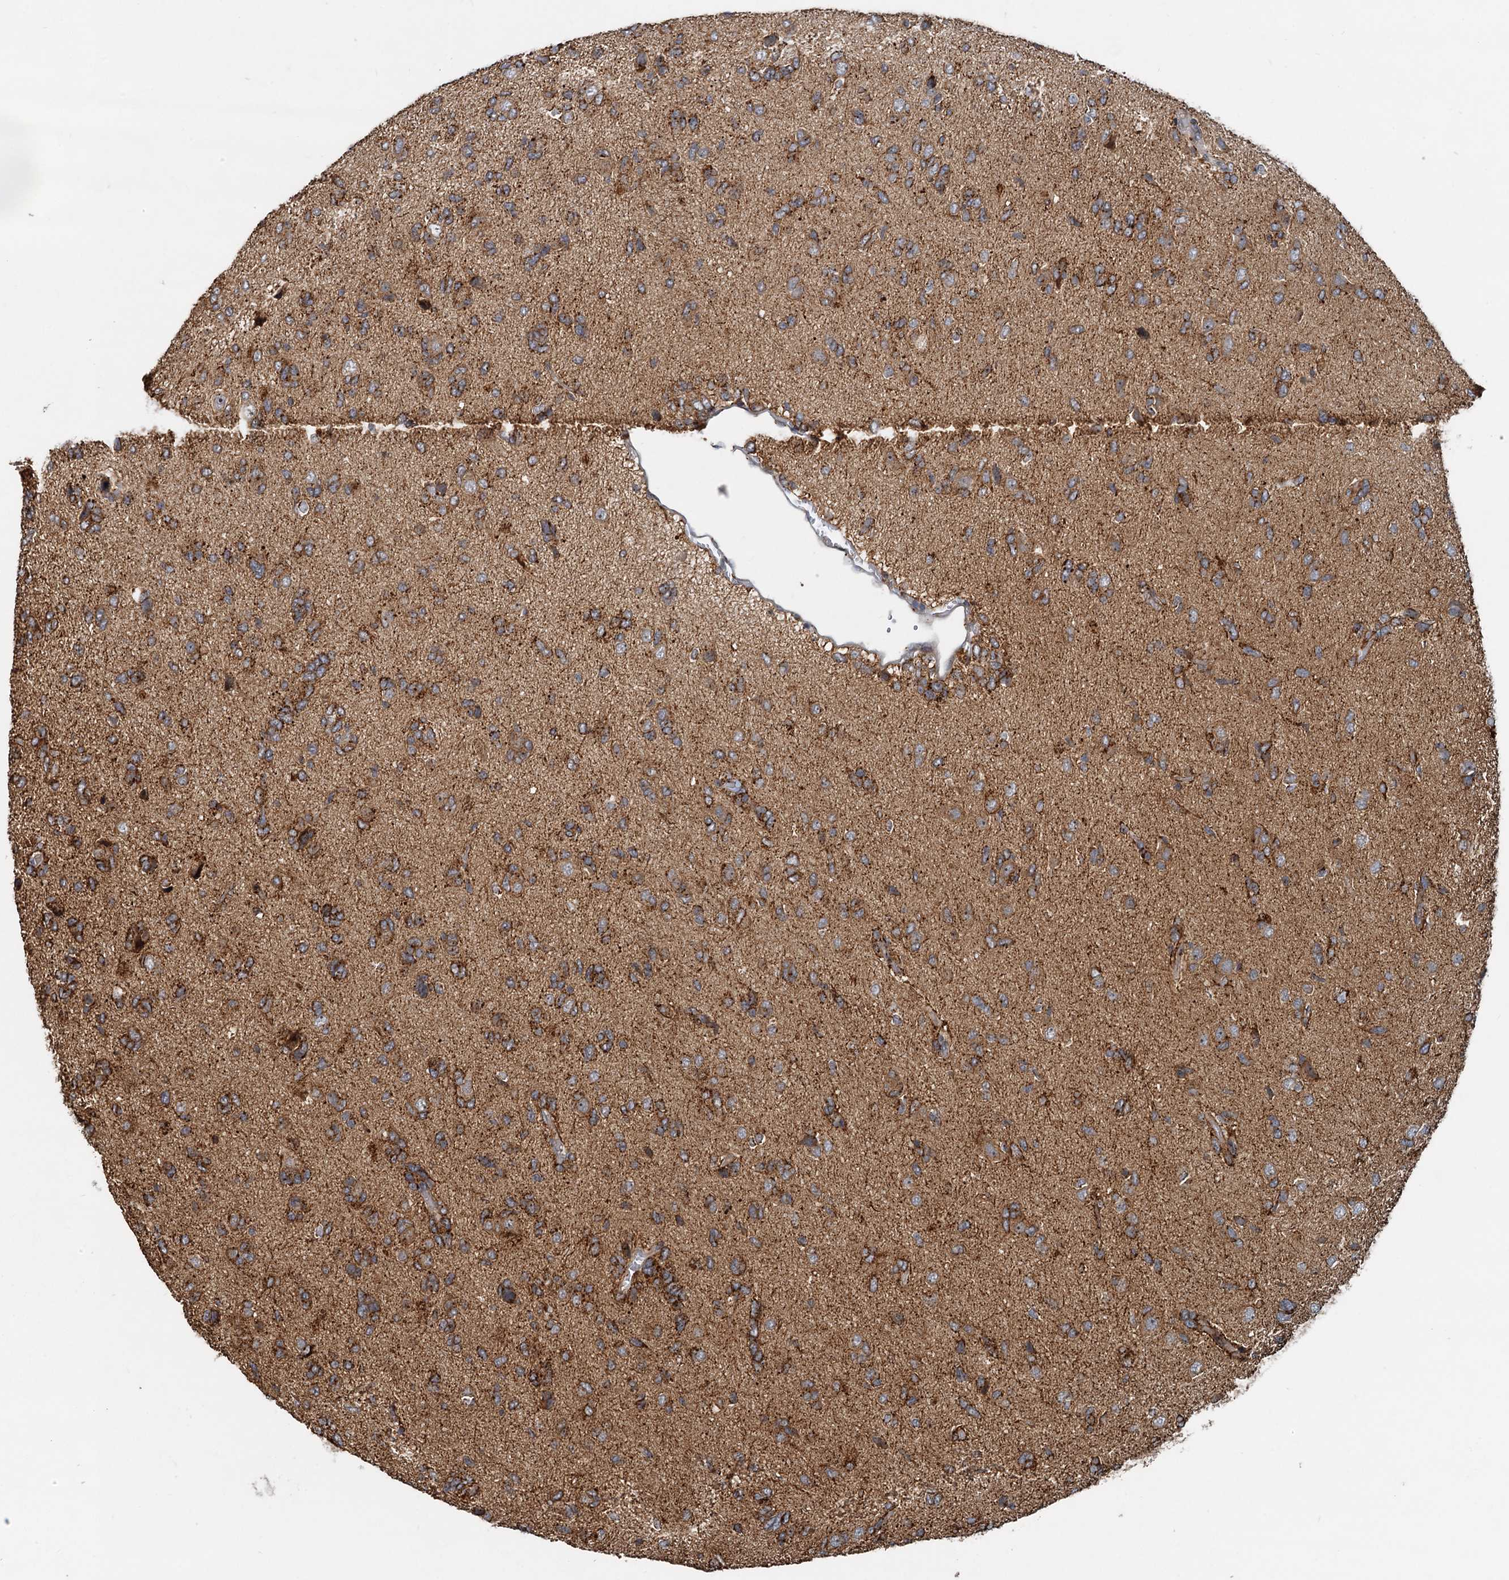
{"staining": {"intensity": "moderate", "quantity": "25%-75%", "location": "cytoplasmic/membranous"}, "tissue": "glioma", "cell_type": "Tumor cells", "image_type": "cancer", "snomed": [{"axis": "morphology", "description": "Glioma, malignant, High grade"}, {"axis": "topography", "description": "Brain"}], "caption": "An image of human glioma stained for a protein demonstrates moderate cytoplasmic/membranous brown staining in tumor cells.", "gene": "CEP68", "patient": {"sex": "female", "age": 59}}